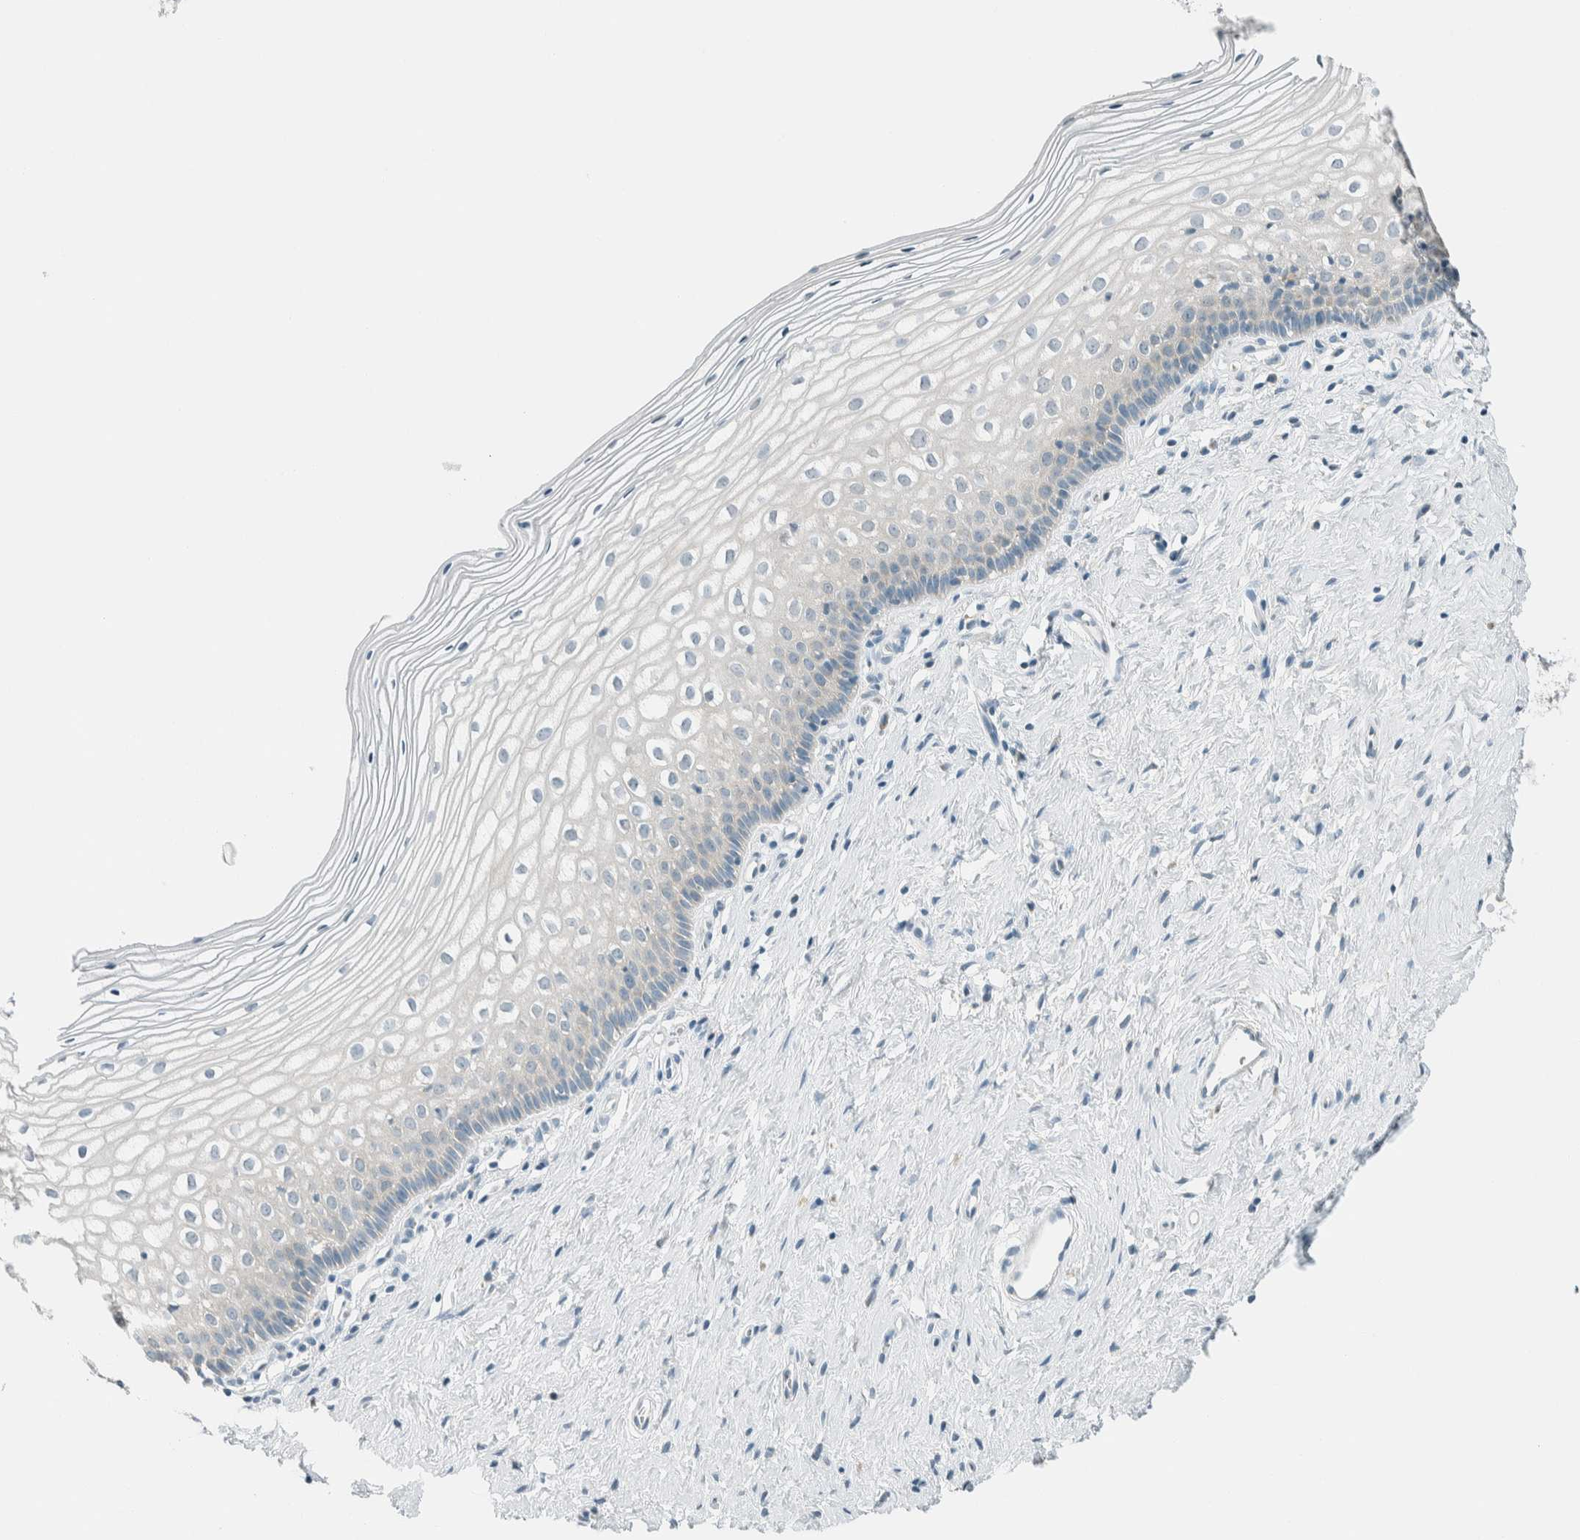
{"staining": {"intensity": "negative", "quantity": "none", "location": "none"}, "tissue": "cervix", "cell_type": "Squamous epithelial cells", "image_type": "normal", "snomed": [{"axis": "morphology", "description": "Normal tissue, NOS"}, {"axis": "topography", "description": "Cervix"}], "caption": "This is an IHC micrograph of normal cervix. There is no expression in squamous epithelial cells.", "gene": "AARSD1", "patient": {"sex": "female", "age": 27}}